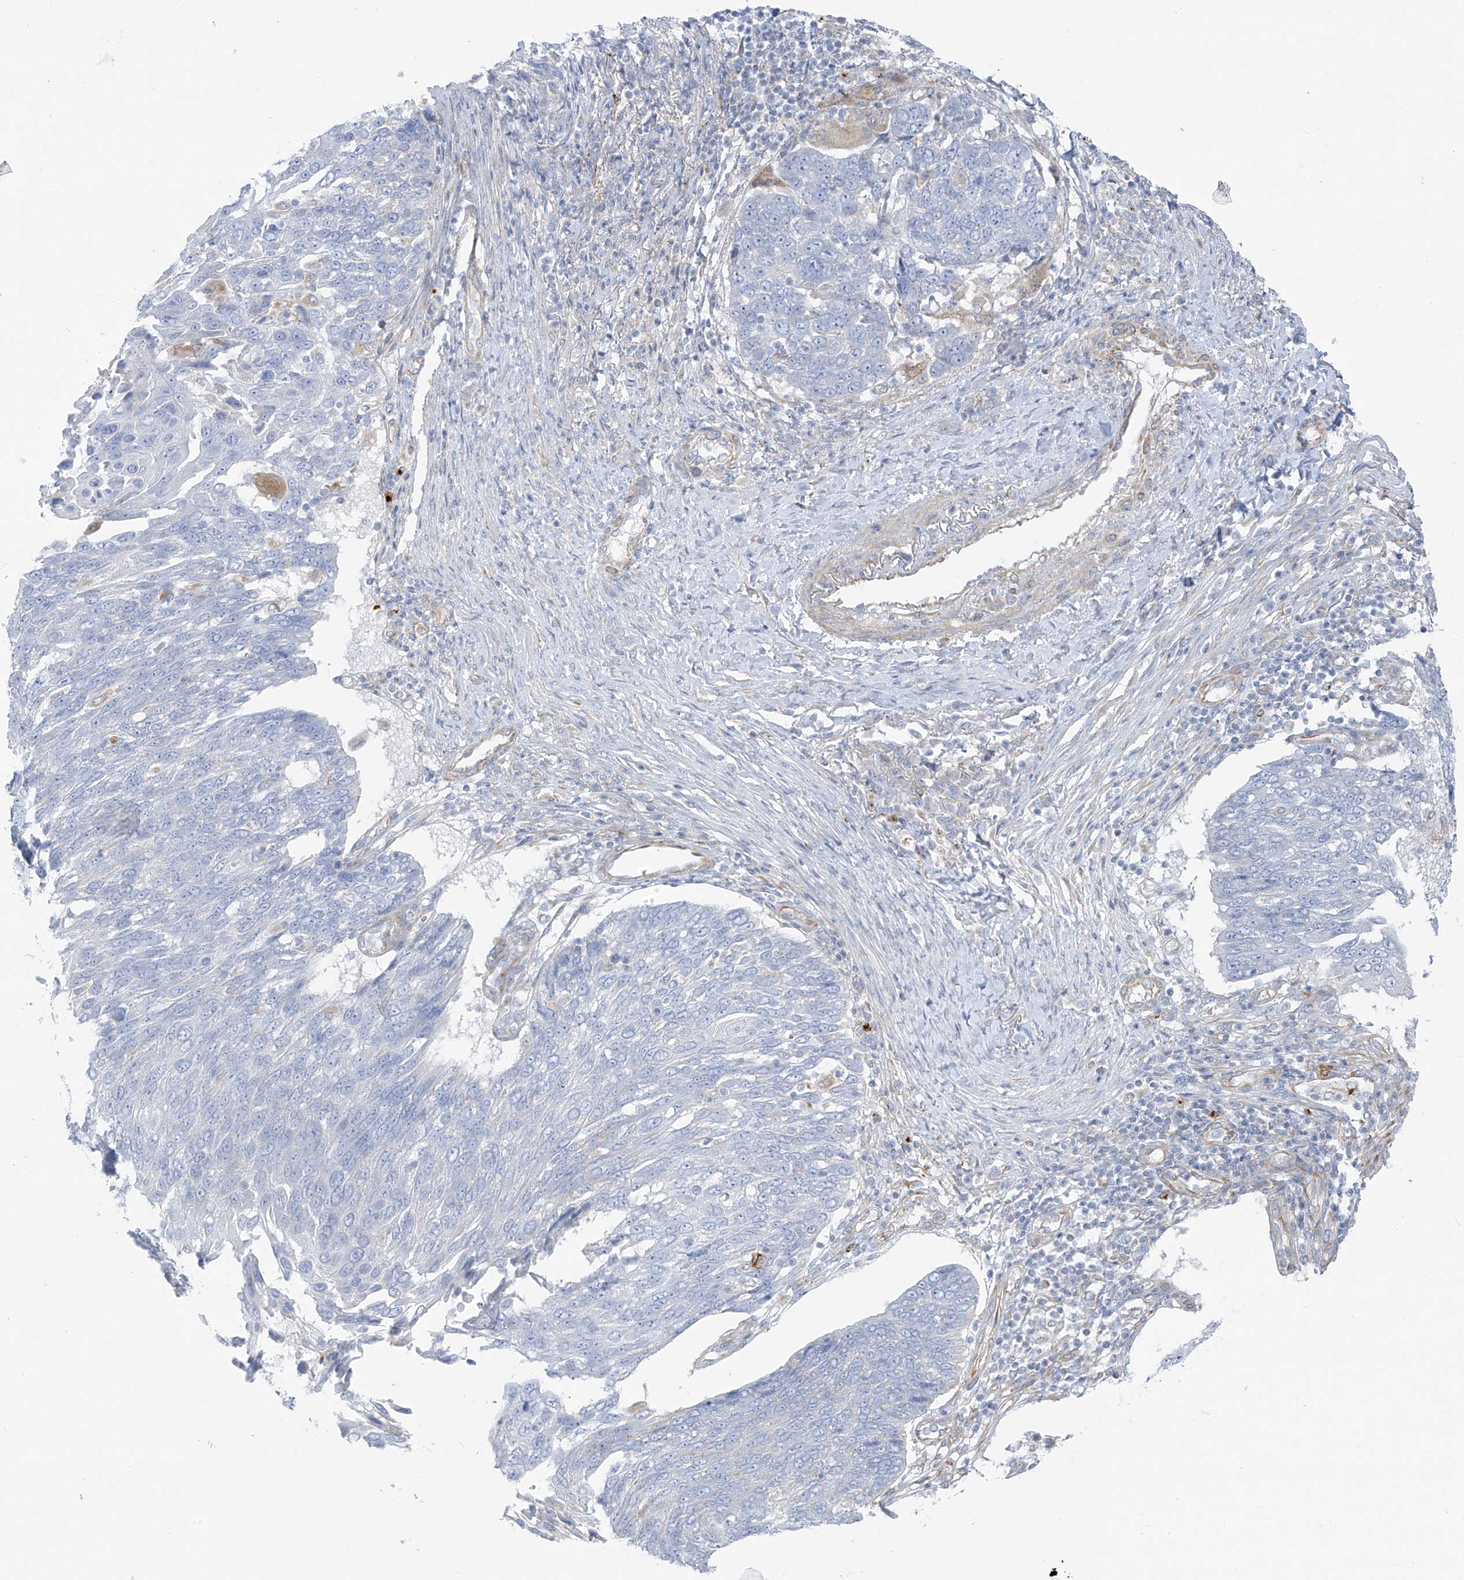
{"staining": {"intensity": "negative", "quantity": "none", "location": "none"}, "tissue": "lung cancer", "cell_type": "Tumor cells", "image_type": "cancer", "snomed": [{"axis": "morphology", "description": "Squamous cell carcinoma, NOS"}, {"axis": "topography", "description": "Lung"}], "caption": "DAB immunohistochemical staining of lung cancer (squamous cell carcinoma) reveals no significant expression in tumor cells.", "gene": "TAL2", "patient": {"sex": "male", "age": 66}}